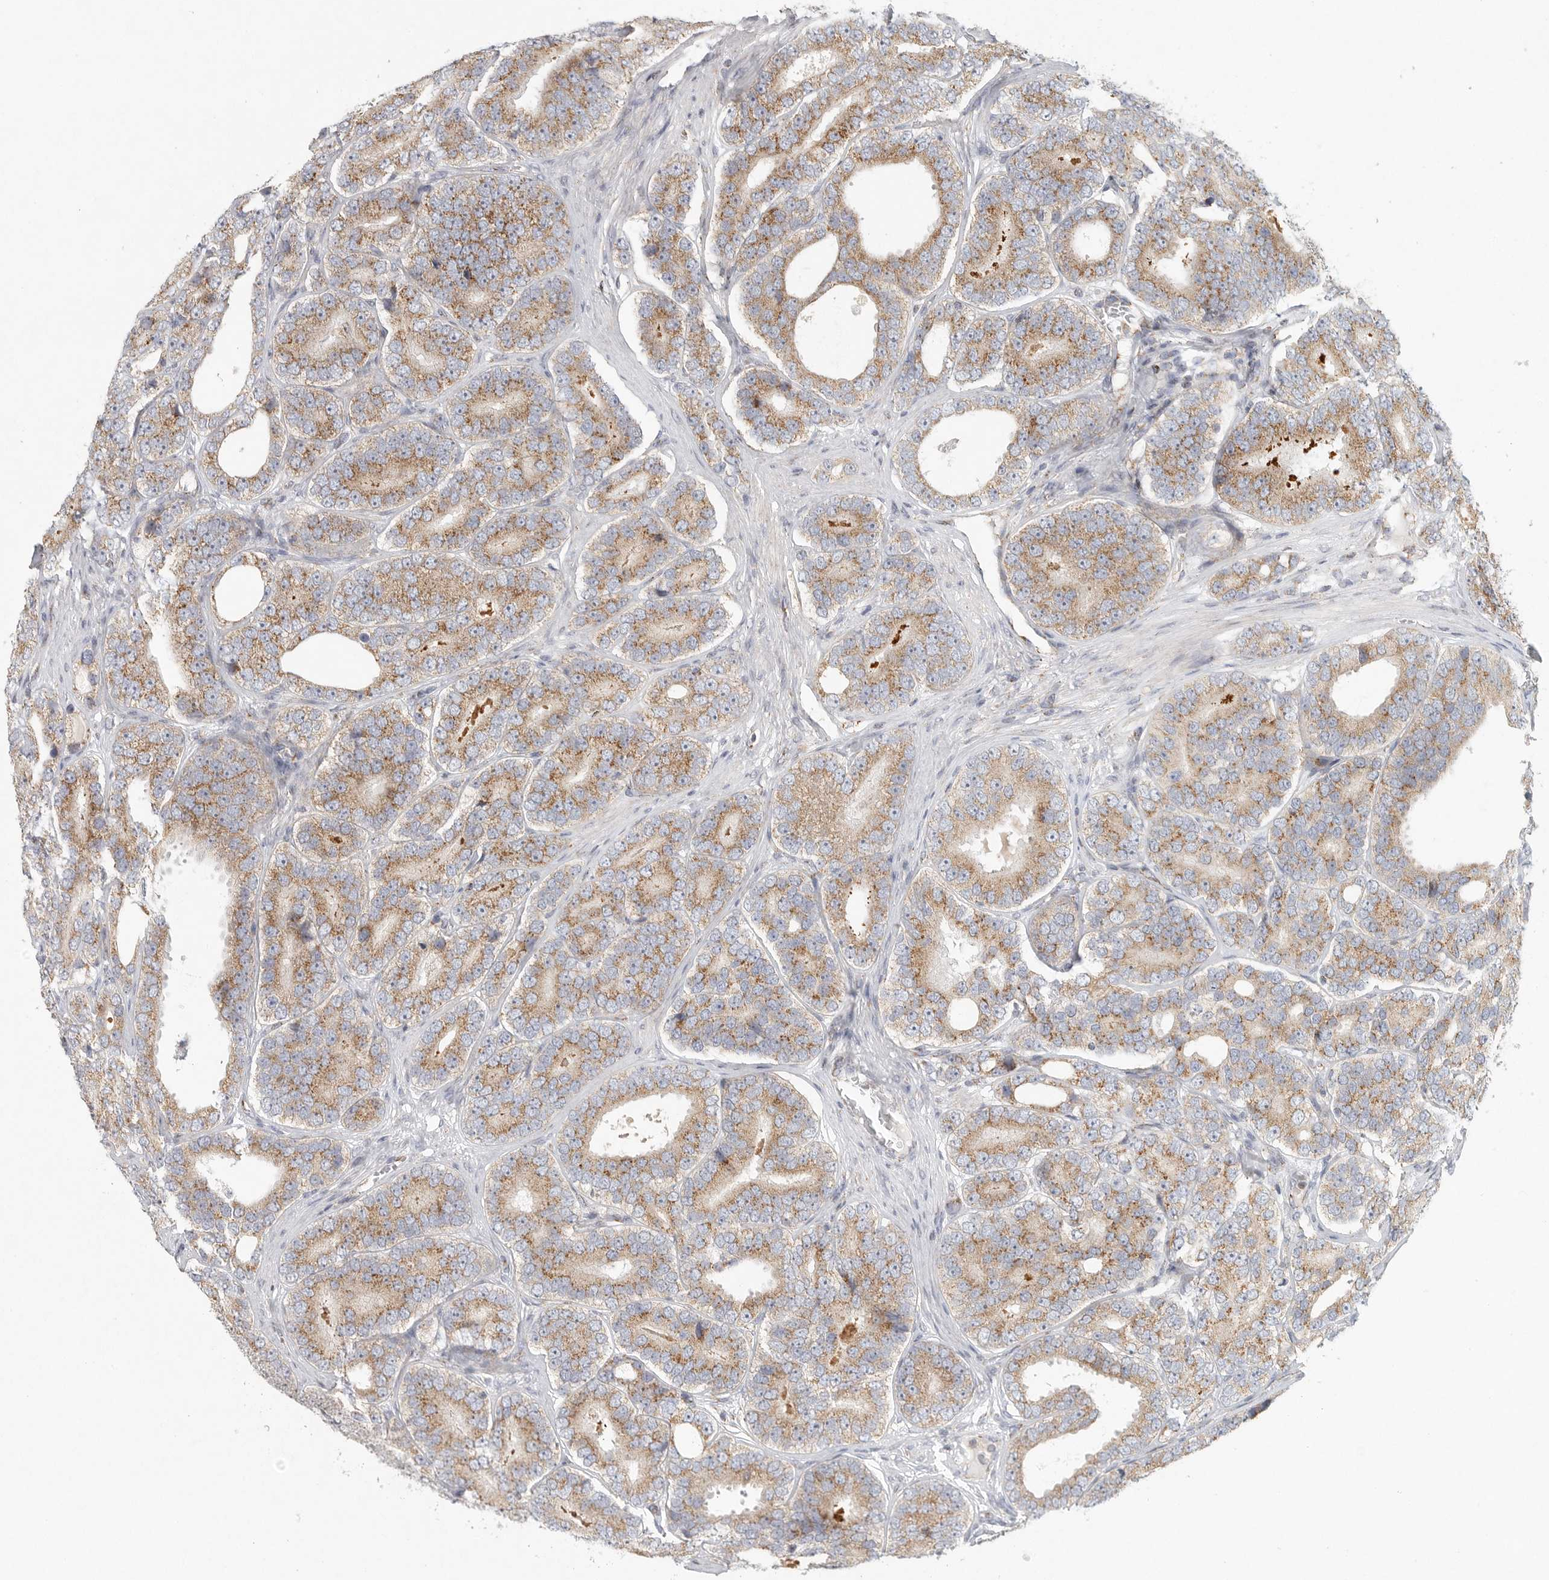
{"staining": {"intensity": "moderate", "quantity": ">75%", "location": "cytoplasmic/membranous"}, "tissue": "prostate cancer", "cell_type": "Tumor cells", "image_type": "cancer", "snomed": [{"axis": "morphology", "description": "Adenocarcinoma, High grade"}, {"axis": "topography", "description": "Prostate"}], "caption": "High-grade adenocarcinoma (prostate) stained for a protein (brown) demonstrates moderate cytoplasmic/membranous positive staining in approximately >75% of tumor cells.", "gene": "SLC25A26", "patient": {"sex": "male", "age": 56}}